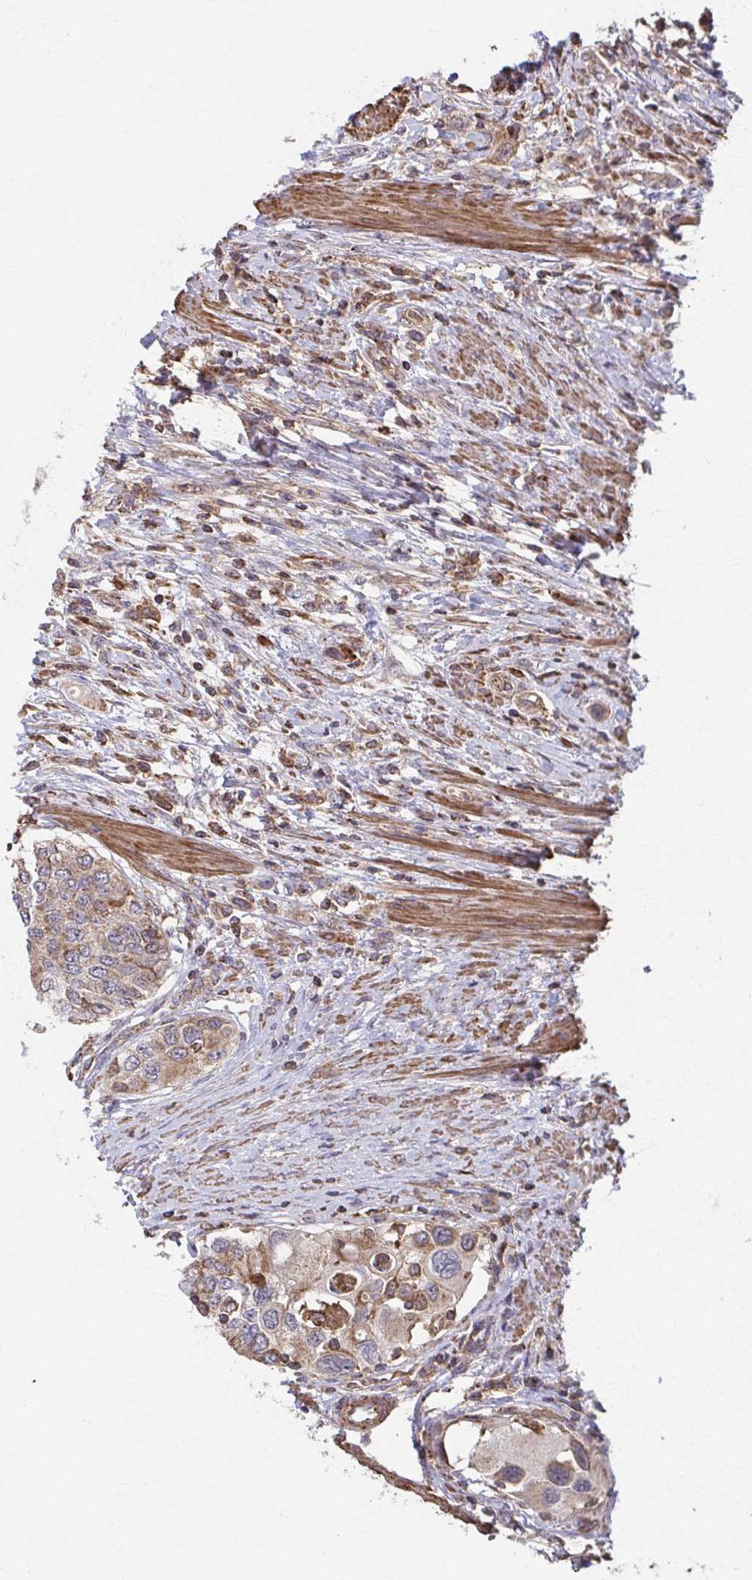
{"staining": {"intensity": "weak", "quantity": "25%-75%", "location": "cytoplasmic/membranous"}, "tissue": "urothelial cancer", "cell_type": "Tumor cells", "image_type": "cancer", "snomed": [{"axis": "morphology", "description": "Urothelial carcinoma, High grade"}, {"axis": "topography", "description": "Urinary bladder"}], "caption": "Urothelial cancer stained with a protein marker demonstrates weak staining in tumor cells.", "gene": "KLHL34", "patient": {"sex": "female", "age": 56}}